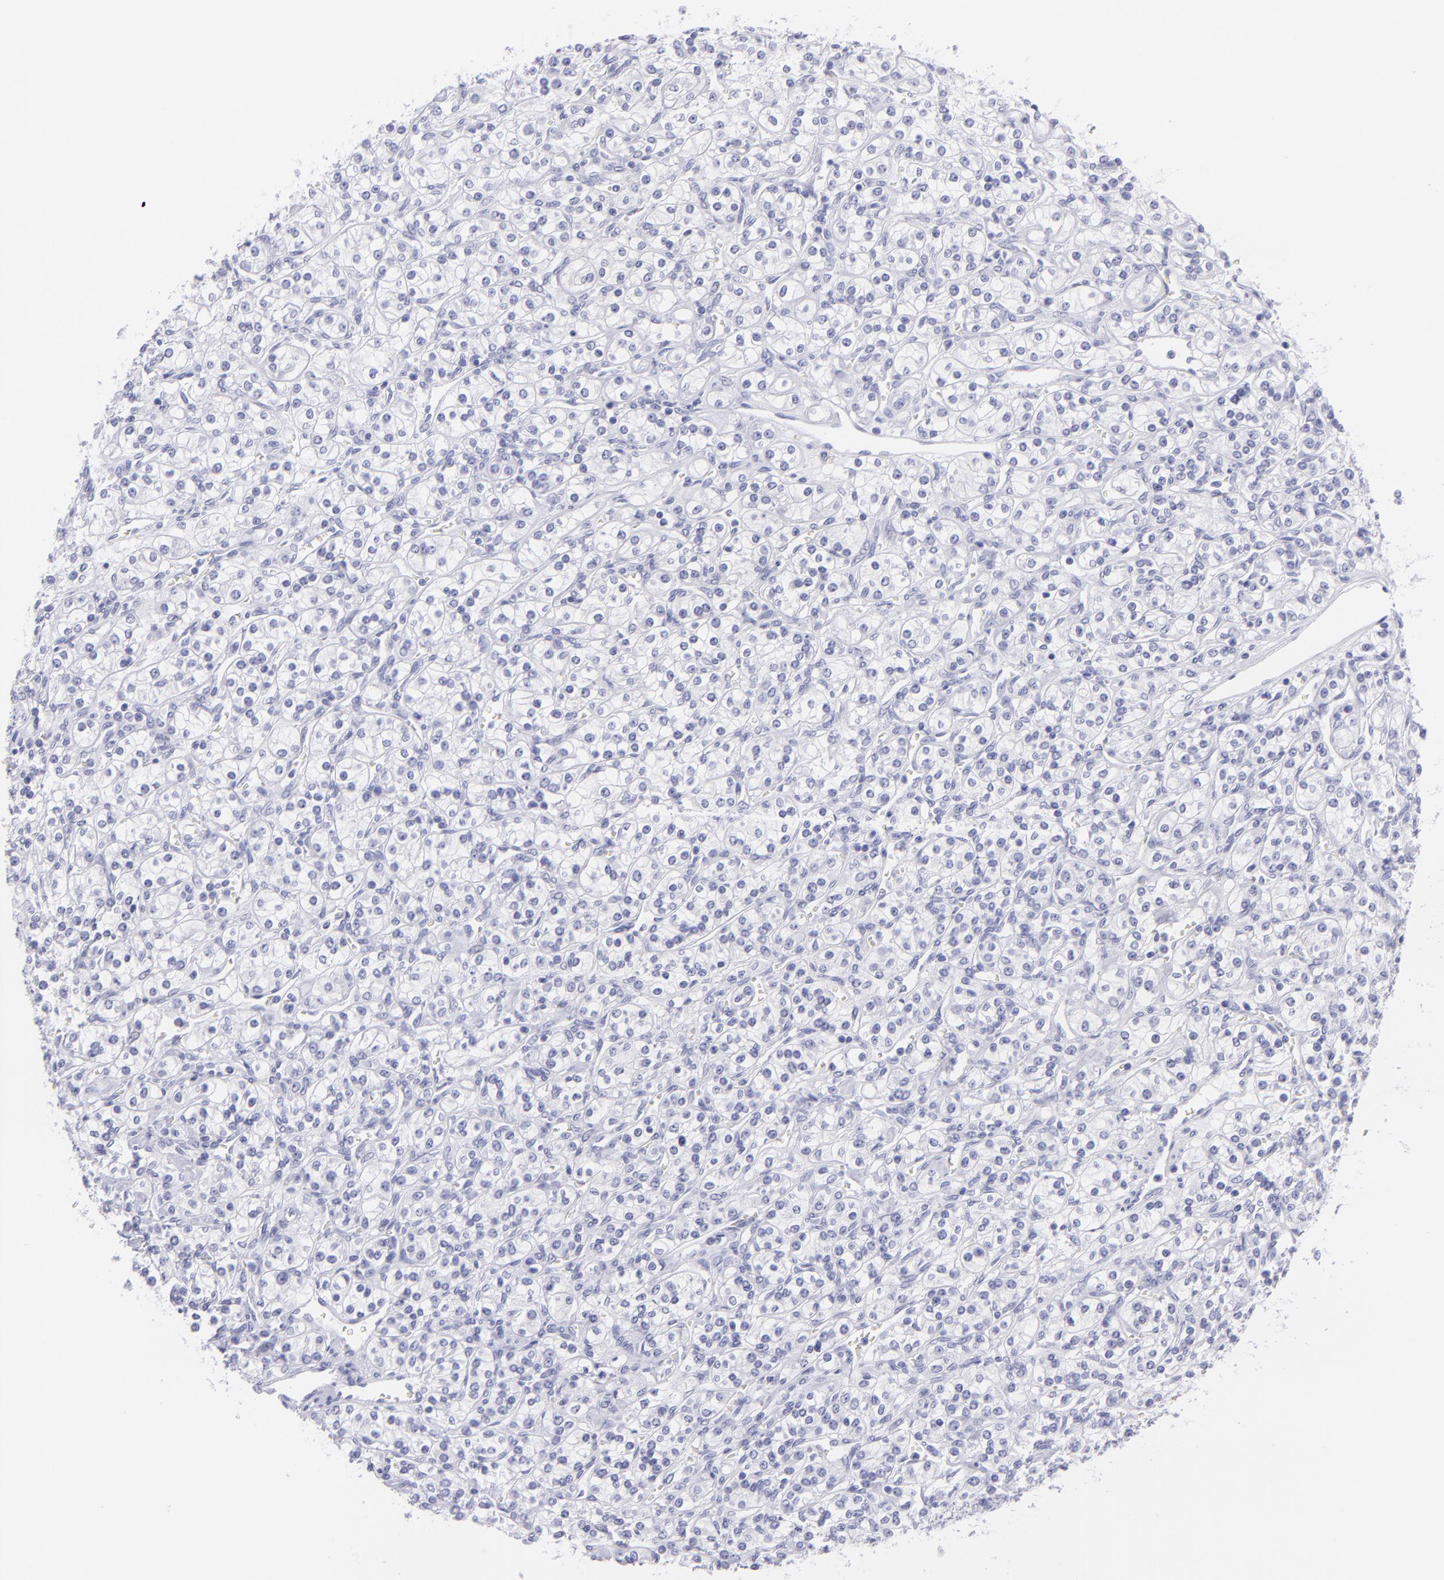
{"staining": {"intensity": "negative", "quantity": "none", "location": "none"}, "tissue": "renal cancer", "cell_type": "Tumor cells", "image_type": "cancer", "snomed": [{"axis": "morphology", "description": "Adenocarcinoma, NOS"}, {"axis": "topography", "description": "Kidney"}], "caption": "Histopathology image shows no protein staining in tumor cells of adenocarcinoma (renal) tissue.", "gene": "PIP", "patient": {"sex": "male", "age": 77}}